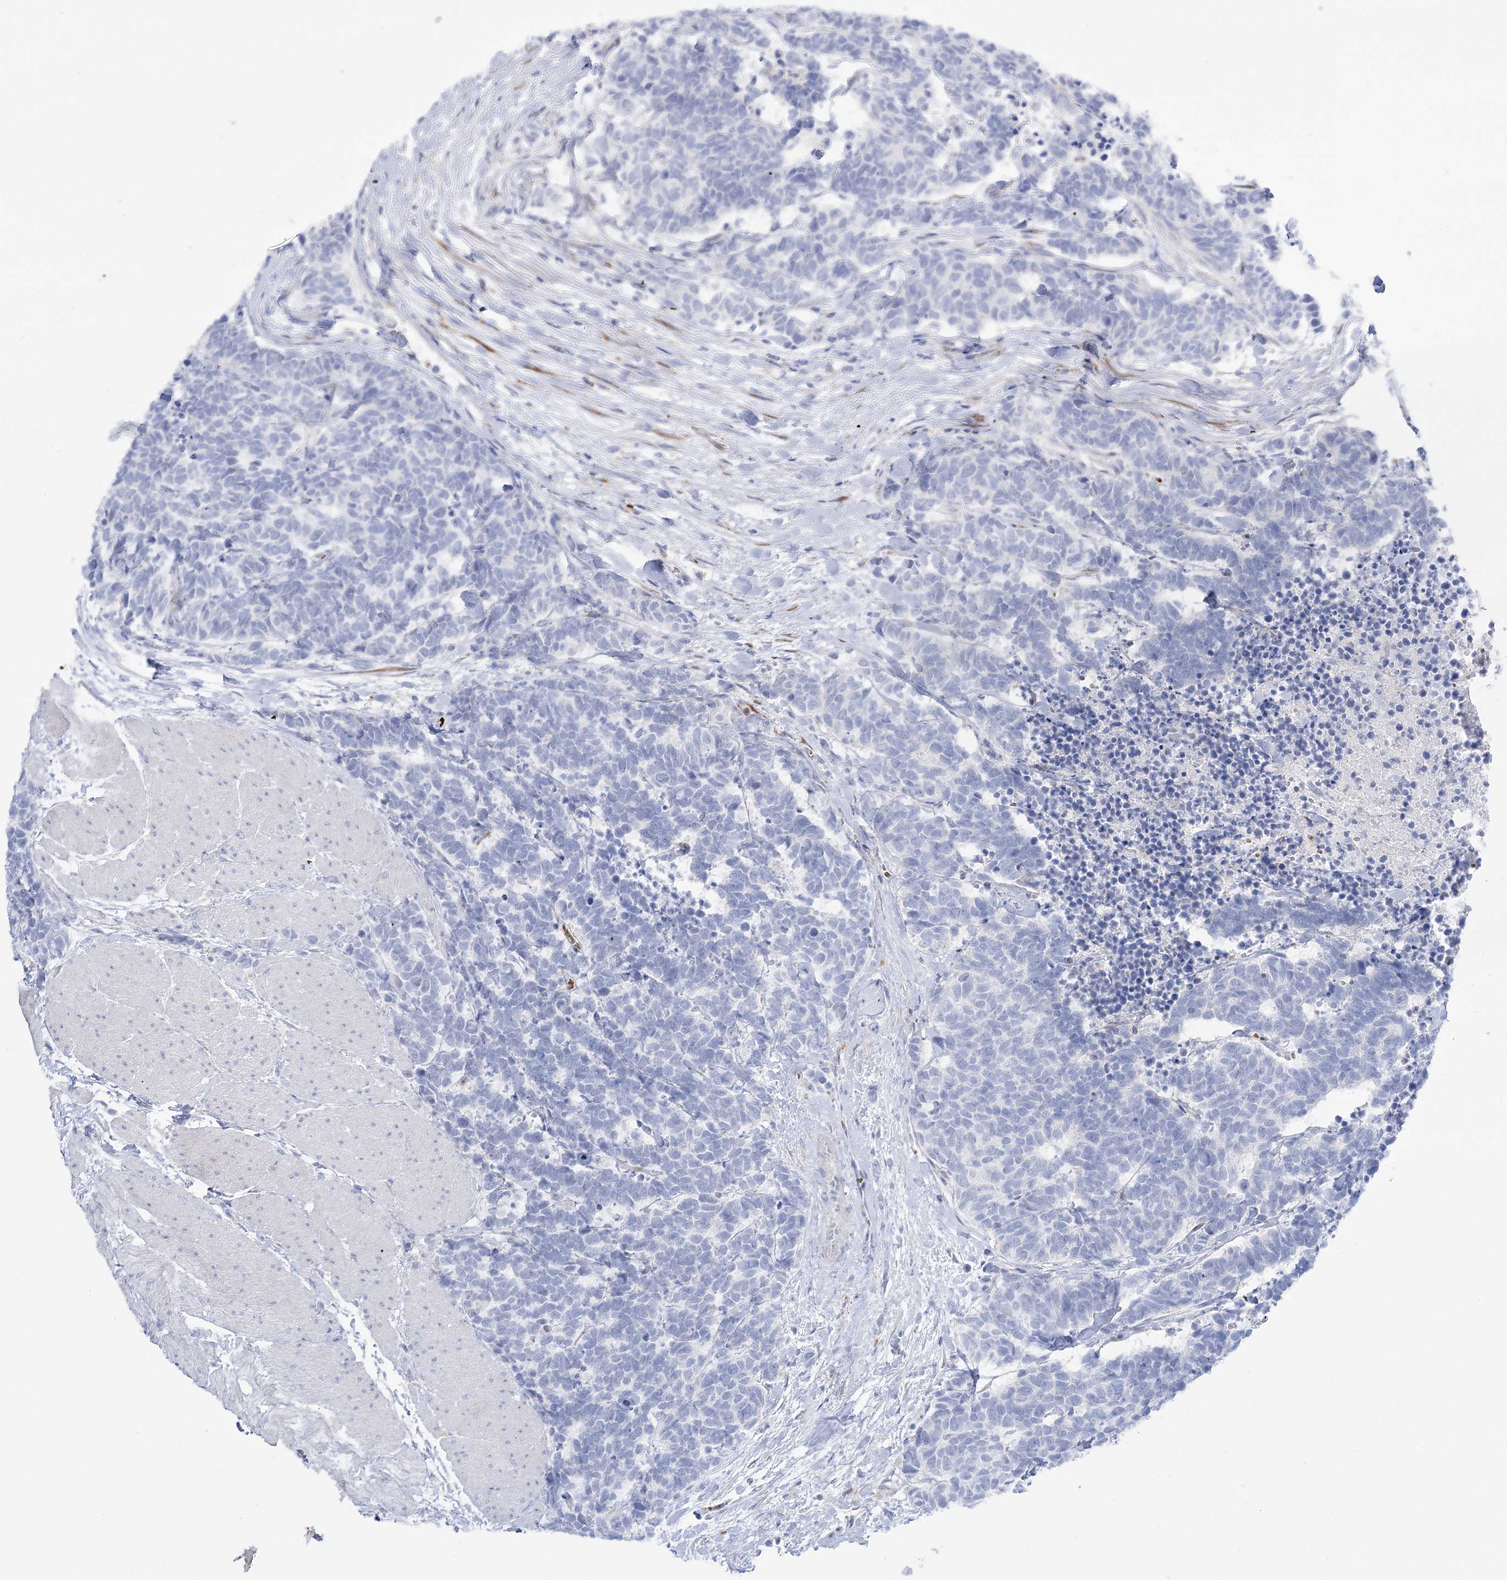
{"staining": {"intensity": "negative", "quantity": "none", "location": "none"}, "tissue": "carcinoid", "cell_type": "Tumor cells", "image_type": "cancer", "snomed": [{"axis": "morphology", "description": "Carcinoma, NOS"}, {"axis": "morphology", "description": "Carcinoid, malignant, NOS"}, {"axis": "topography", "description": "Urinary bladder"}], "caption": "Immunohistochemistry of human carcinoma demonstrates no staining in tumor cells.", "gene": "SIAE", "patient": {"sex": "male", "age": 57}}